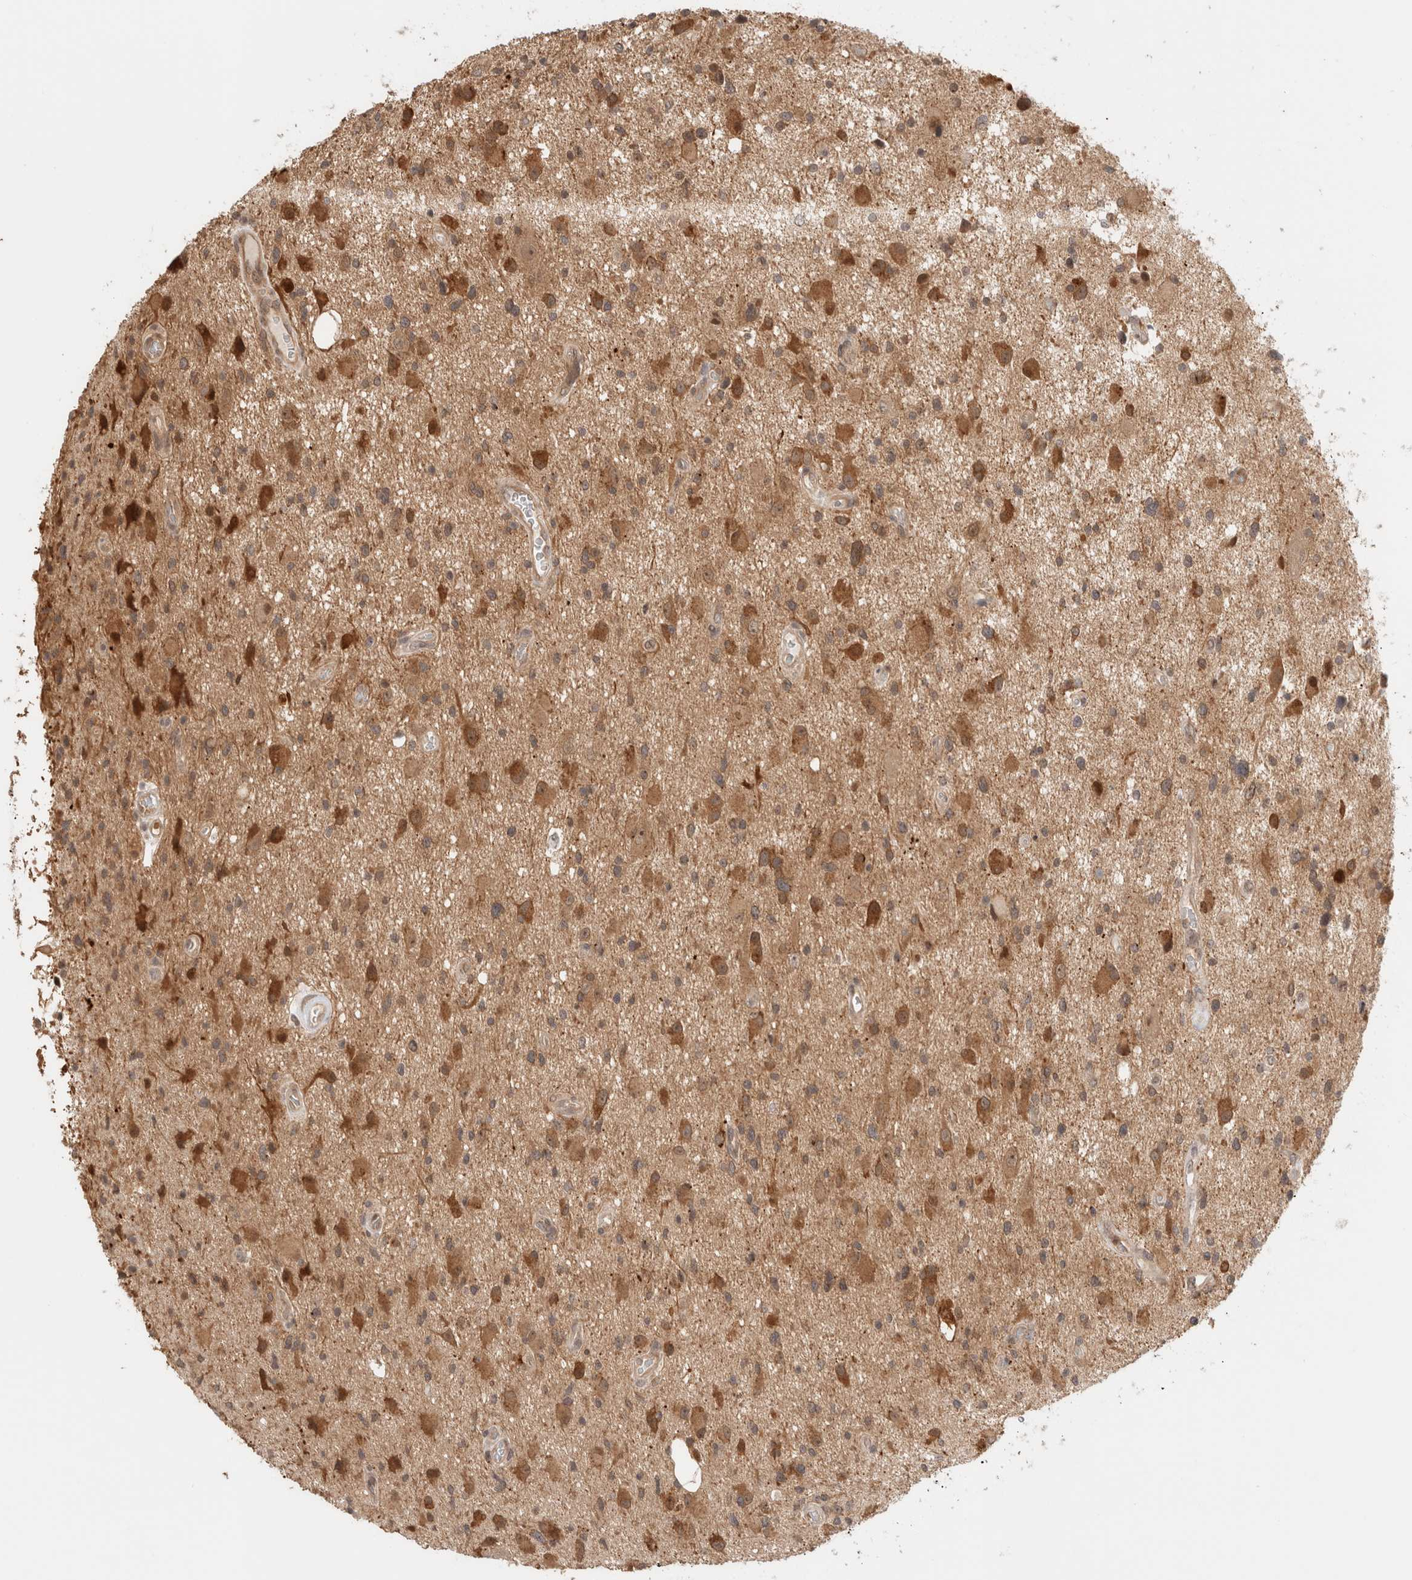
{"staining": {"intensity": "moderate", "quantity": "25%-75%", "location": "cytoplasmic/membranous"}, "tissue": "glioma", "cell_type": "Tumor cells", "image_type": "cancer", "snomed": [{"axis": "morphology", "description": "Glioma, malignant, High grade"}, {"axis": "topography", "description": "Brain"}], "caption": "Immunohistochemical staining of human malignant glioma (high-grade) demonstrates medium levels of moderate cytoplasmic/membranous protein expression in about 25%-75% of tumor cells.", "gene": "OTUD6B", "patient": {"sex": "male", "age": 33}}